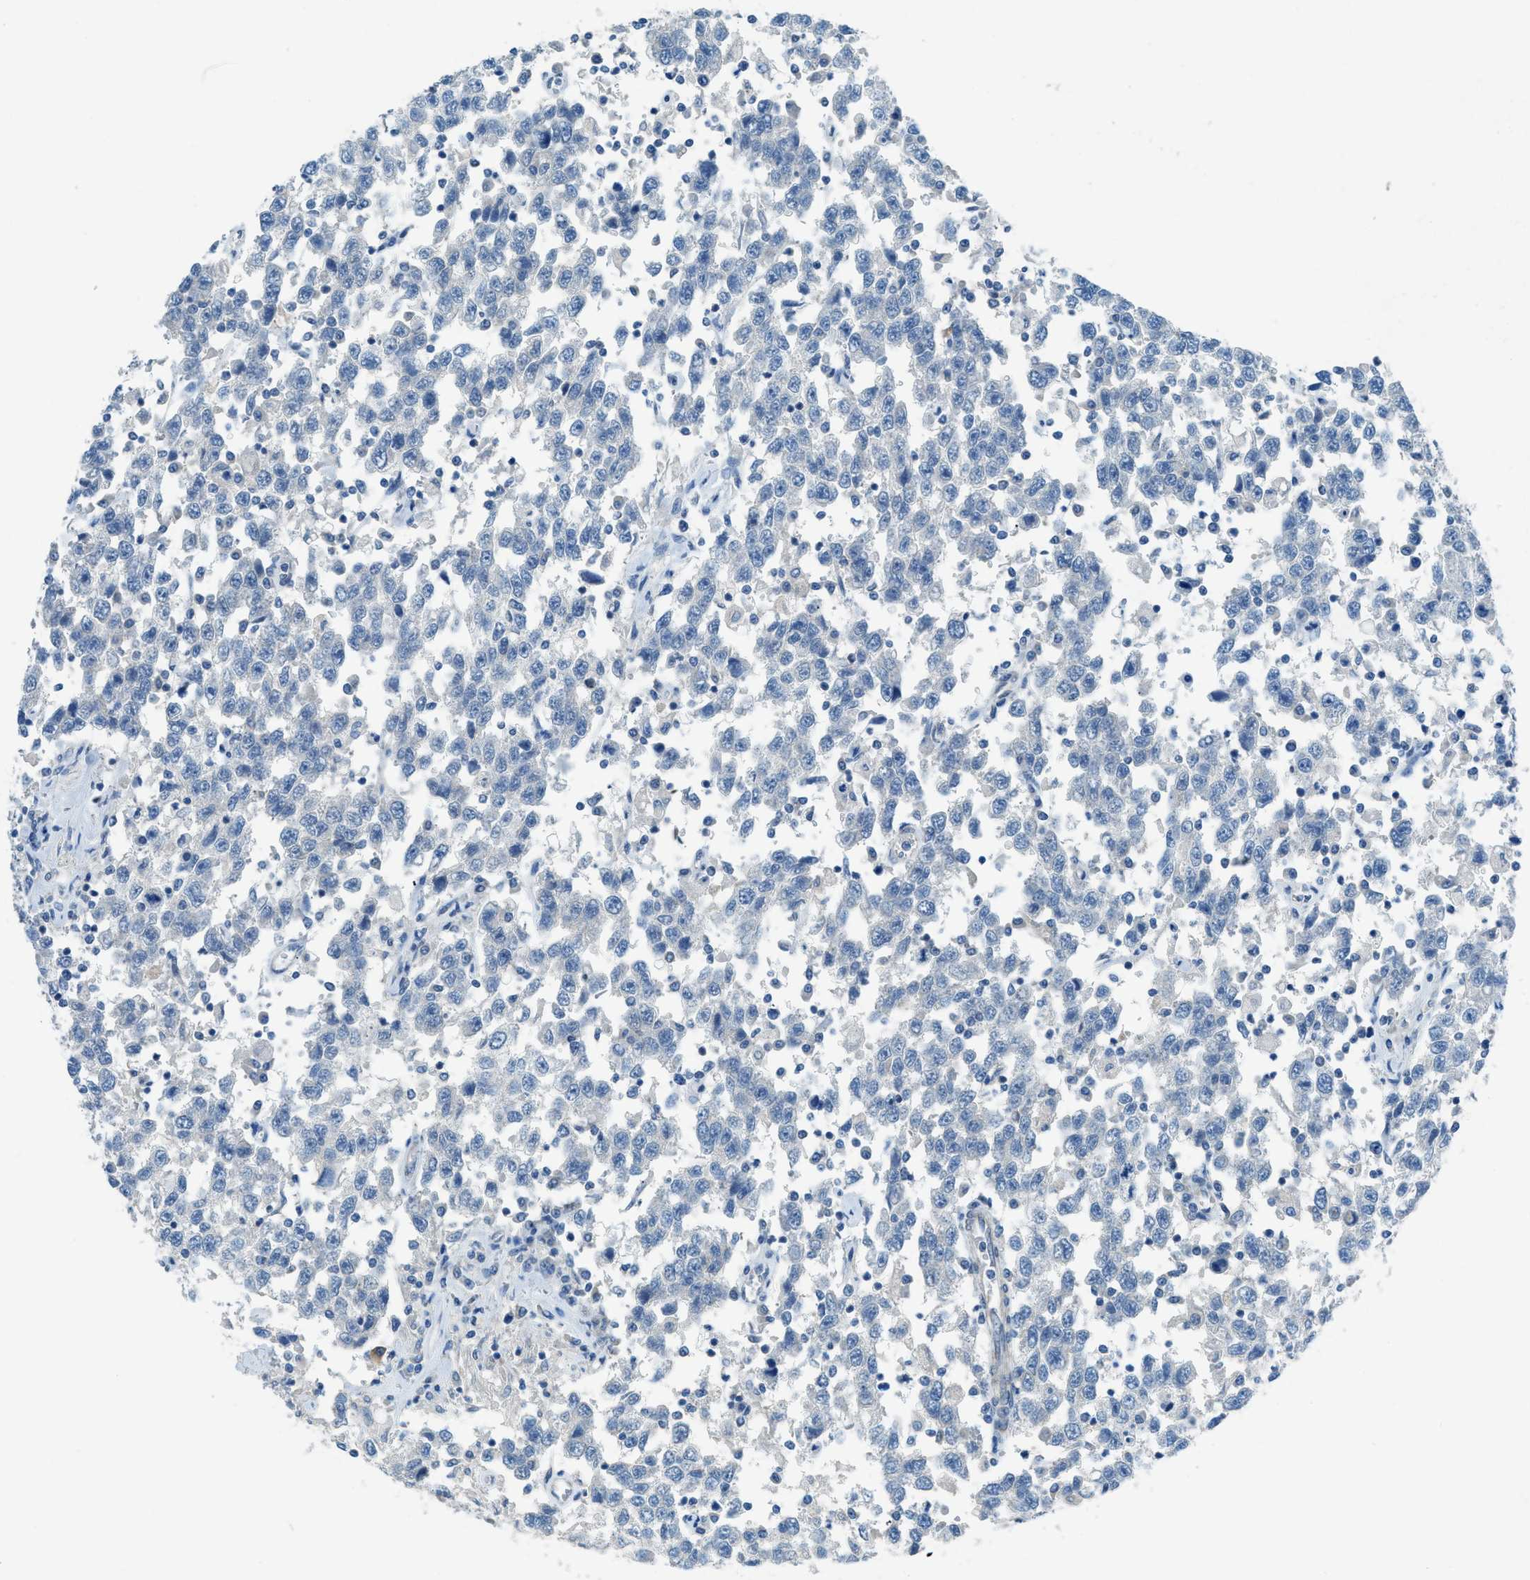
{"staining": {"intensity": "negative", "quantity": "none", "location": "none"}, "tissue": "testis cancer", "cell_type": "Tumor cells", "image_type": "cancer", "snomed": [{"axis": "morphology", "description": "Seminoma, NOS"}, {"axis": "topography", "description": "Testis"}], "caption": "Tumor cells show no significant expression in testis cancer (seminoma).", "gene": "PRKN", "patient": {"sex": "male", "age": 41}}